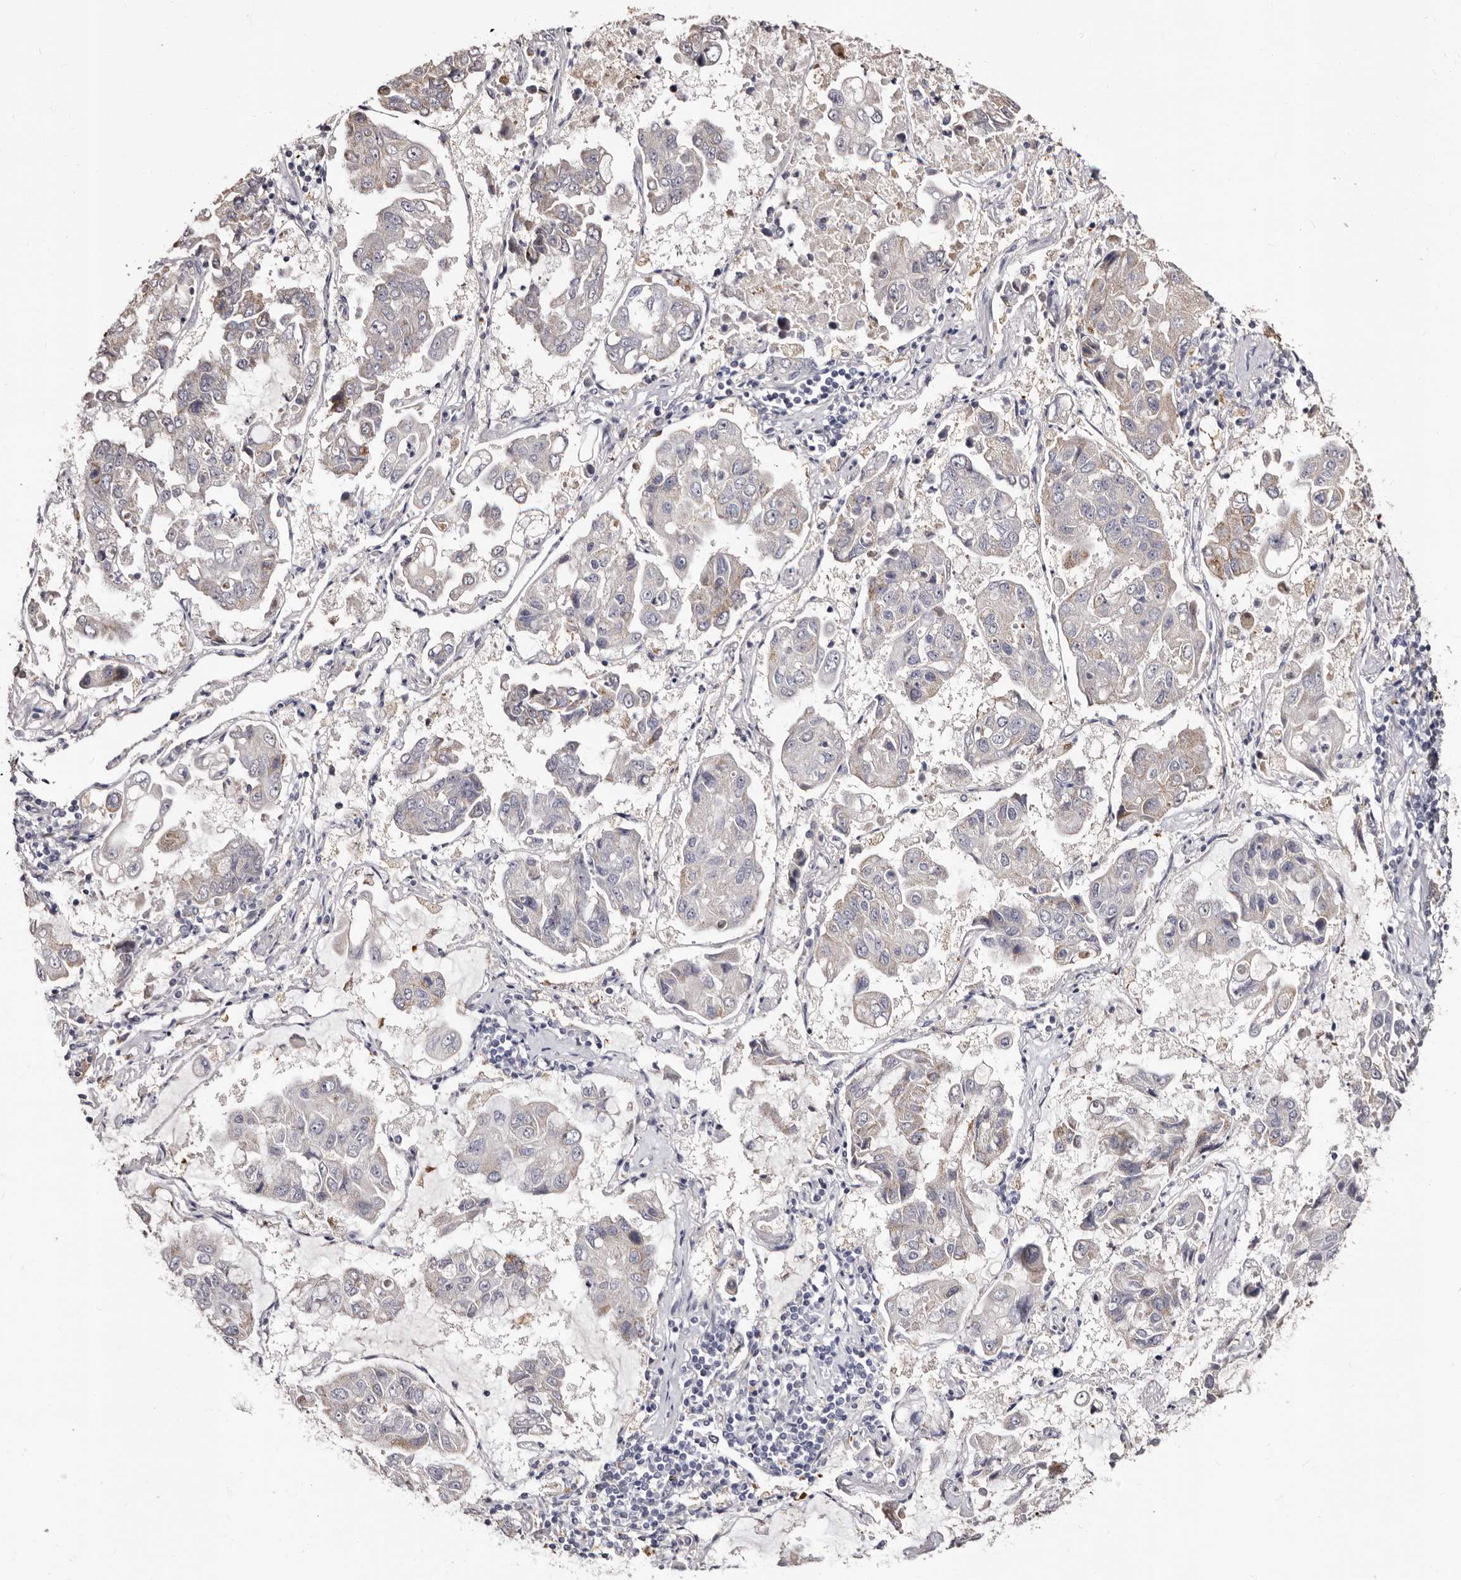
{"staining": {"intensity": "negative", "quantity": "none", "location": "none"}, "tissue": "lung cancer", "cell_type": "Tumor cells", "image_type": "cancer", "snomed": [{"axis": "morphology", "description": "Adenocarcinoma, NOS"}, {"axis": "topography", "description": "Lung"}], "caption": "A high-resolution image shows immunohistochemistry staining of adenocarcinoma (lung), which shows no significant staining in tumor cells.", "gene": "PTAFR", "patient": {"sex": "male", "age": 64}}